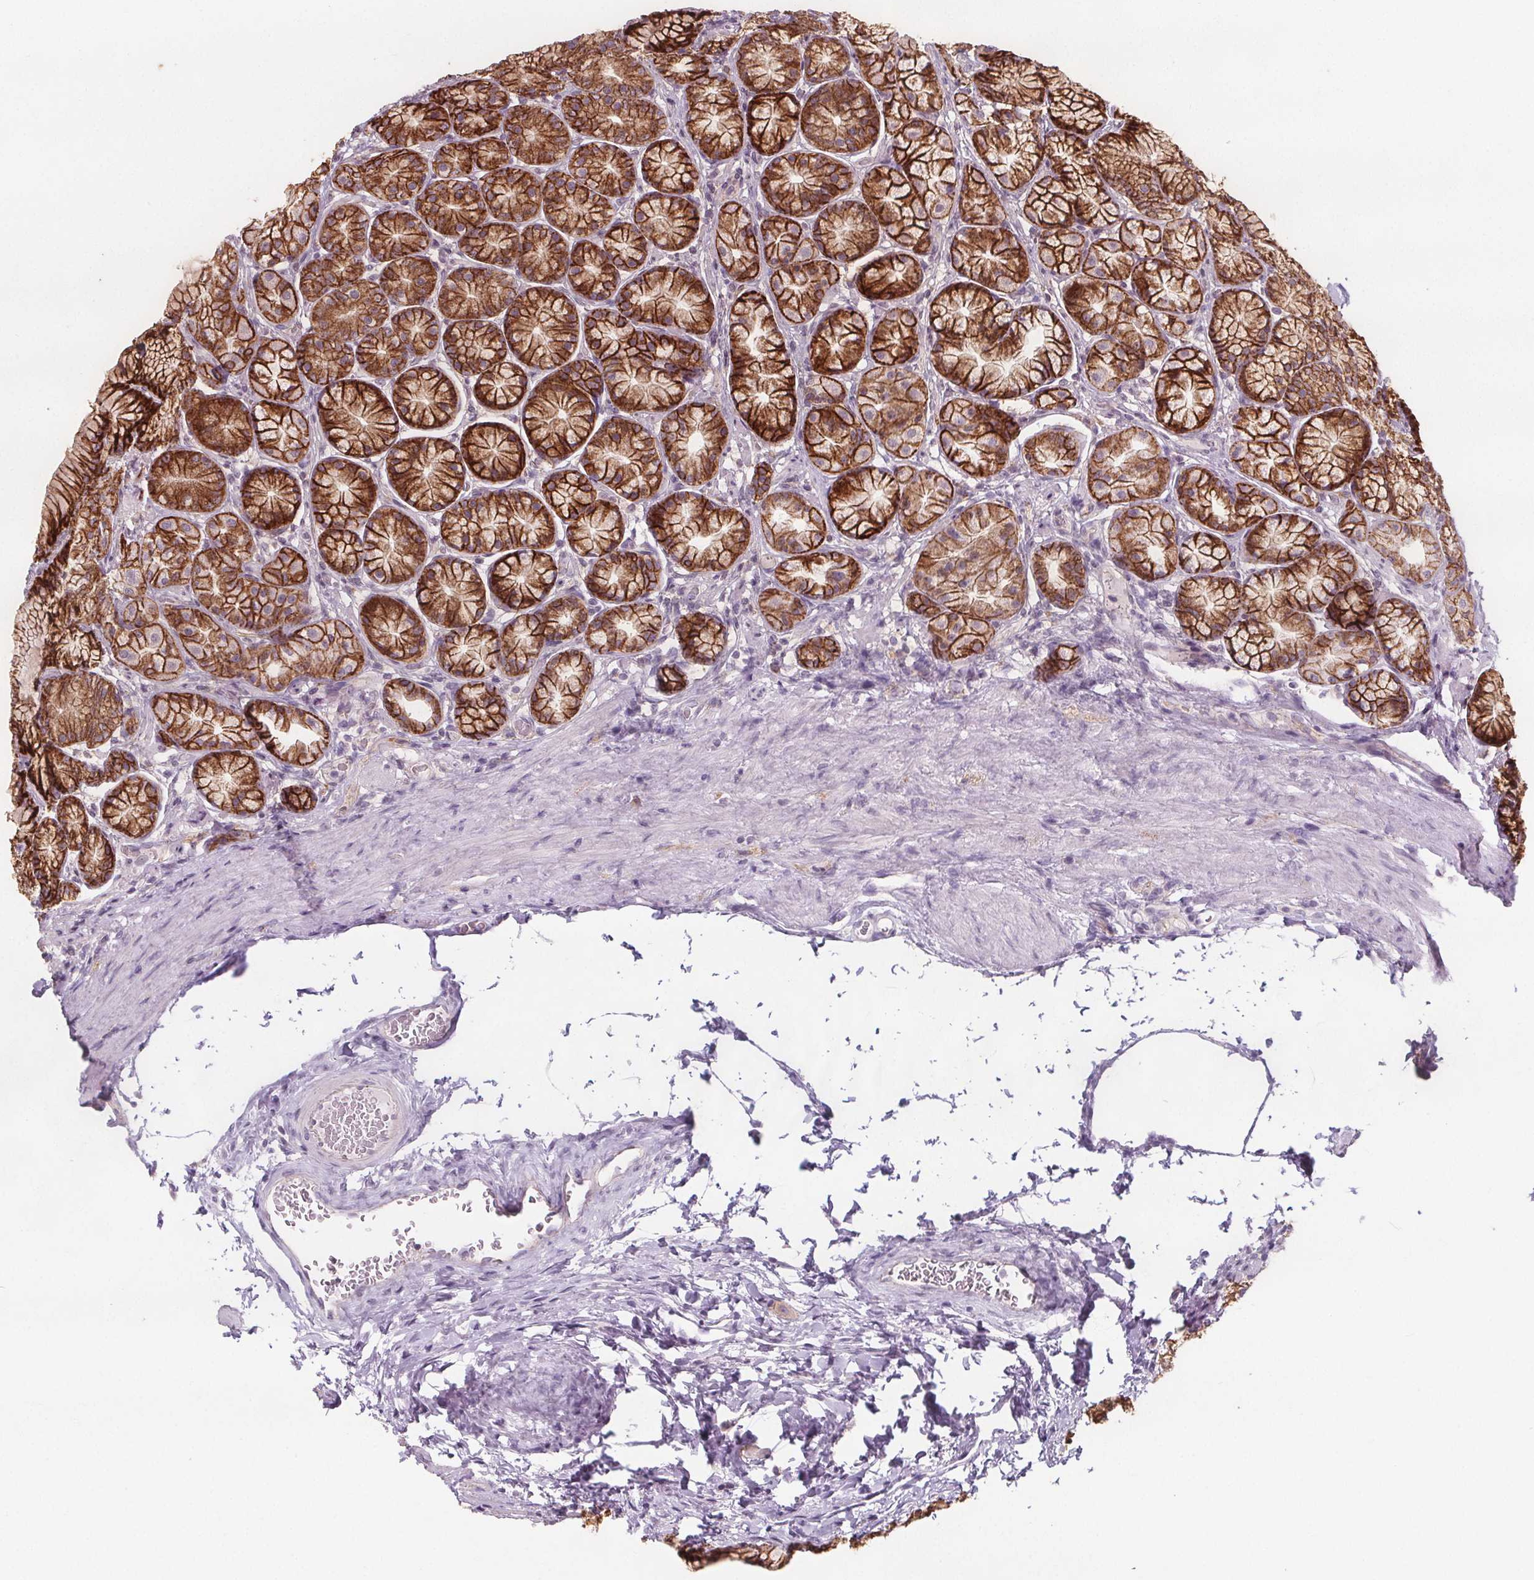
{"staining": {"intensity": "strong", "quantity": ">75%", "location": "cytoplasmic/membranous"}, "tissue": "stomach", "cell_type": "Glandular cells", "image_type": "normal", "snomed": [{"axis": "morphology", "description": "Normal tissue, NOS"}, {"axis": "morphology", "description": "Adenocarcinoma, NOS"}, {"axis": "morphology", "description": "Adenocarcinoma, High grade"}, {"axis": "topography", "description": "Stomach, upper"}, {"axis": "topography", "description": "Stomach"}], "caption": "Approximately >75% of glandular cells in normal human stomach display strong cytoplasmic/membranous protein positivity as visualized by brown immunohistochemical staining.", "gene": "ATP1A1", "patient": {"sex": "female", "age": 65}}